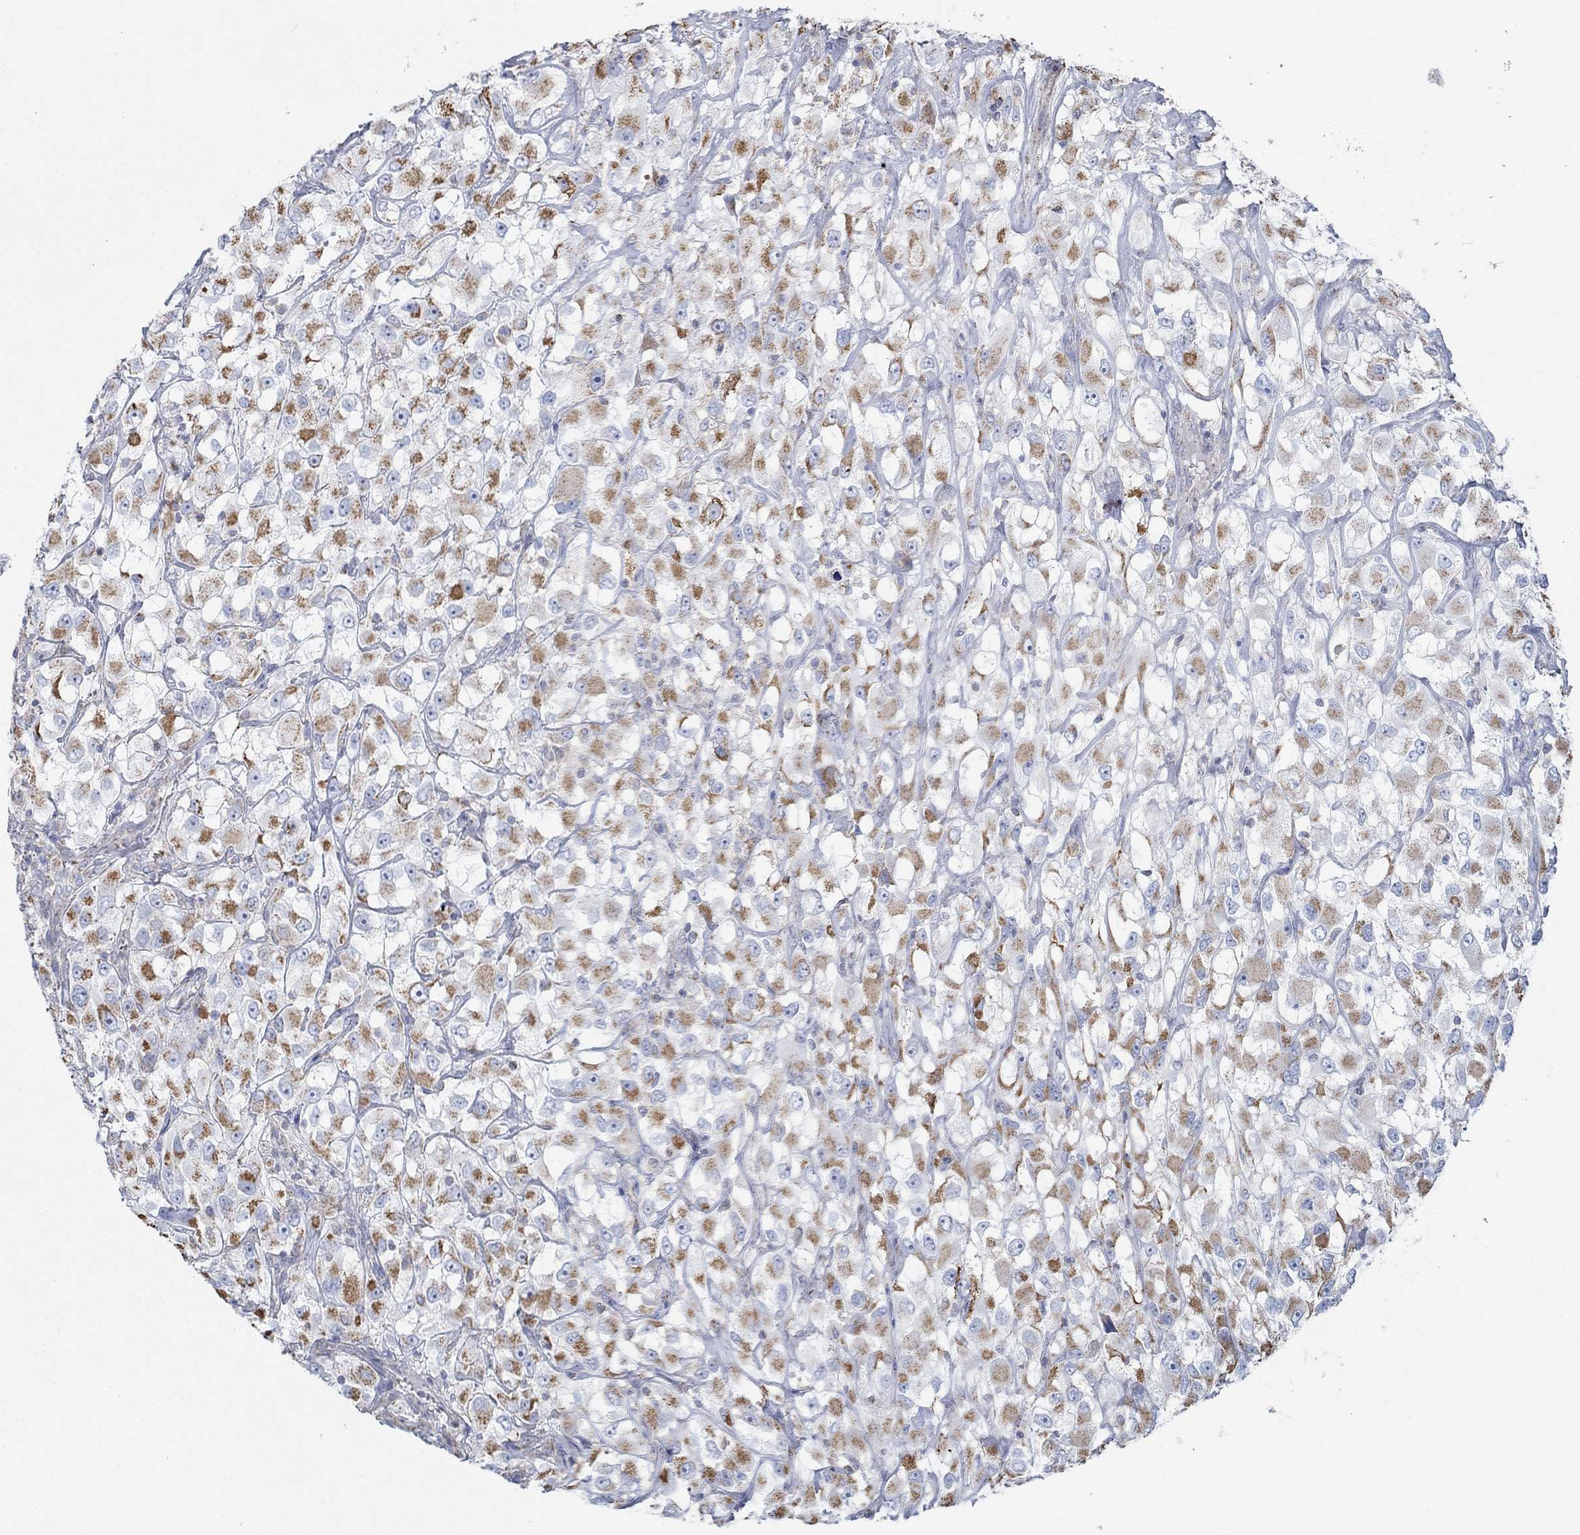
{"staining": {"intensity": "strong", "quantity": "25%-75%", "location": "cytoplasmic/membranous"}, "tissue": "renal cancer", "cell_type": "Tumor cells", "image_type": "cancer", "snomed": [{"axis": "morphology", "description": "Adenocarcinoma, NOS"}, {"axis": "topography", "description": "Kidney"}], "caption": "Human renal cancer stained with a brown dye displays strong cytoplasmic/membranous positive positivity in about 25%-75% of tumor cells.", "gene": "GLOD5", "patient": {"sex": "female", "age": 52}}